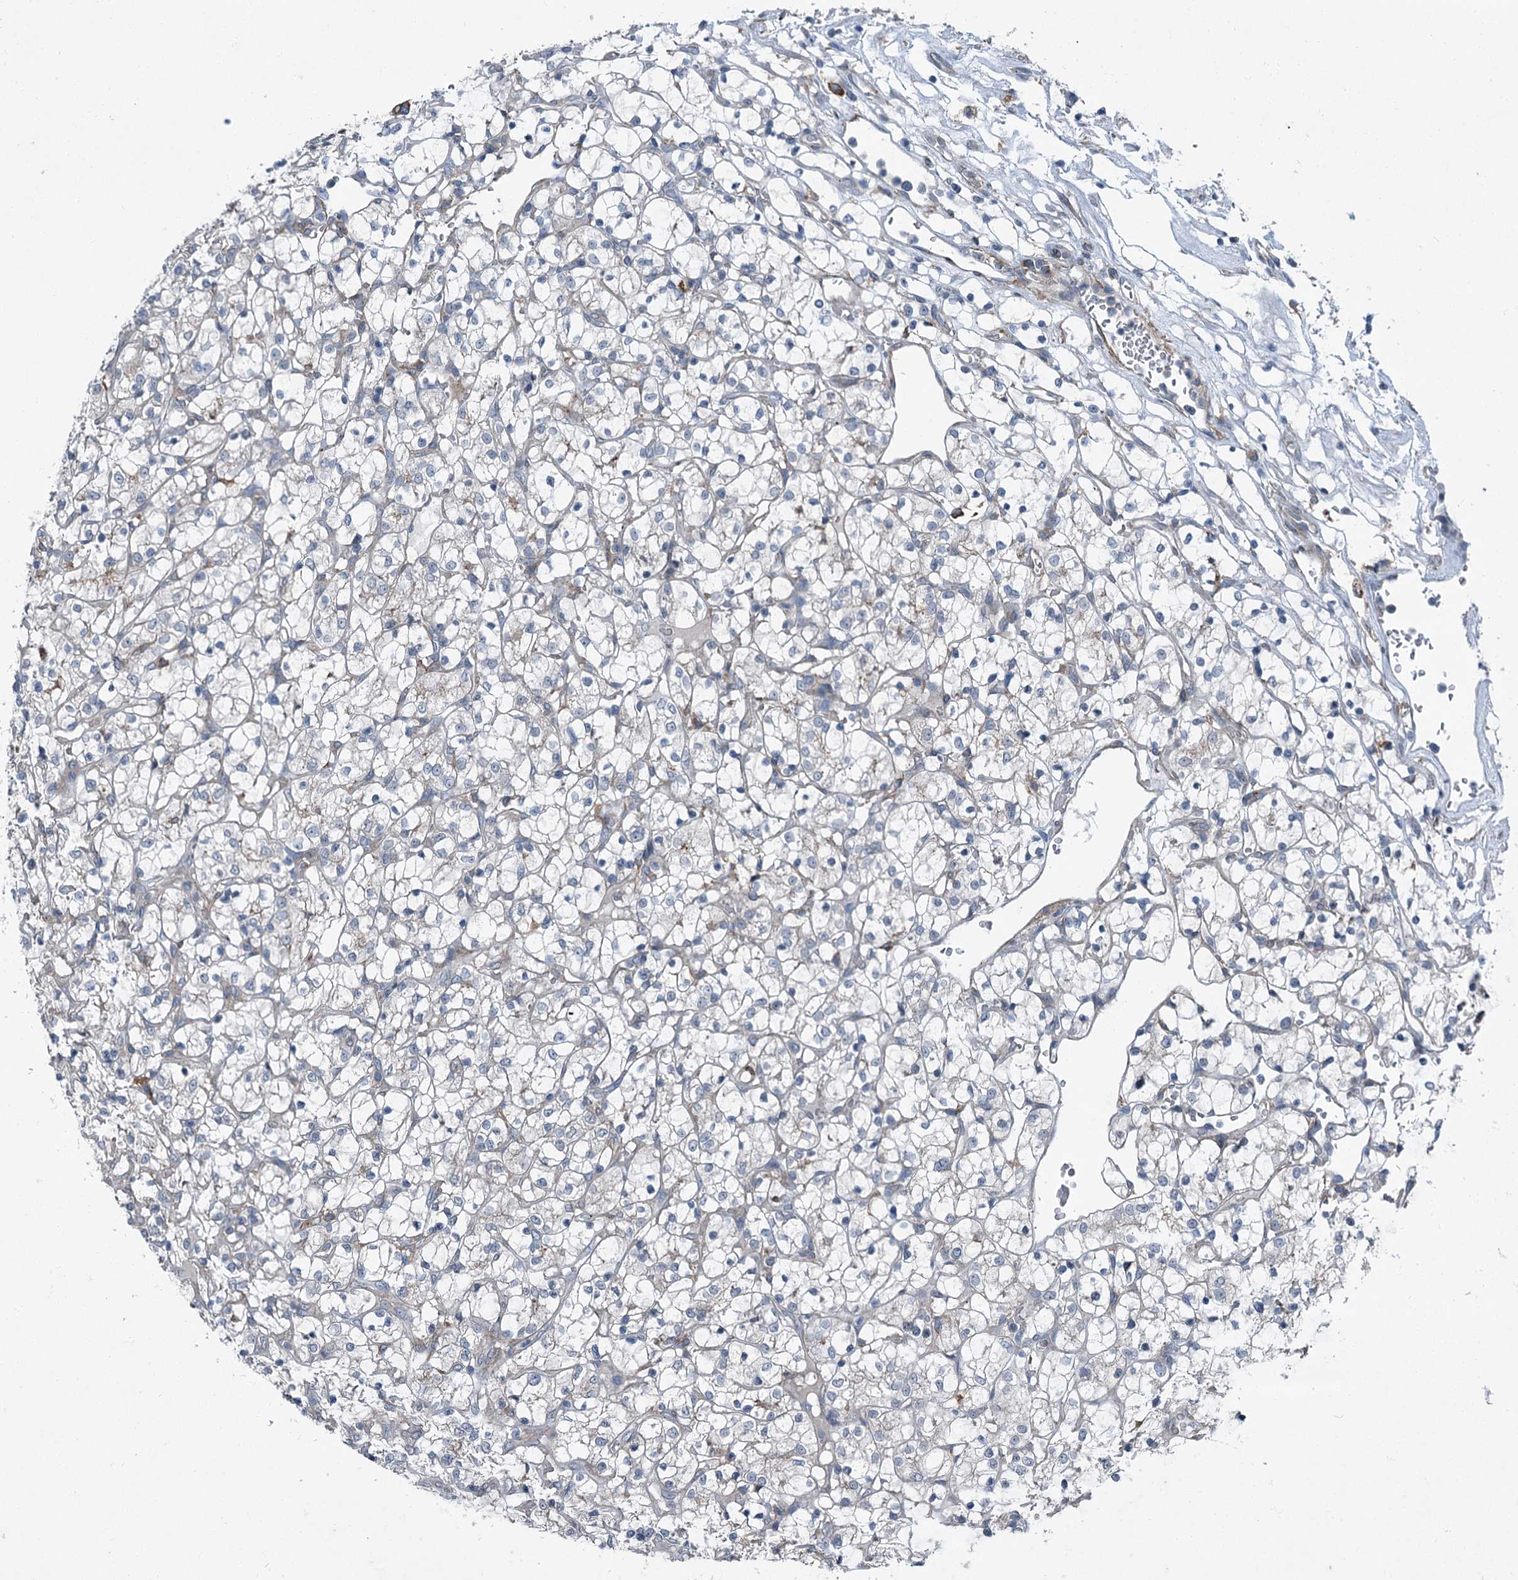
{"staining": {"intensity": "negative", "quantity": "none", "location": "none"}, "tissue": "renal cancer", "cell_type": "Tumor cells", "image_type": "cancer", "snomed": [{"axis": "morphology", "description": "Adenocarcinoma, NOS"}, {"axis": "topography", "description": "Kidney"}], "caption": "Tumor cells show no significant protein expression in renal cancer (adenocarcinoma).", "gene": "AXL", "patient": {"sex": "female", "age": 69}}